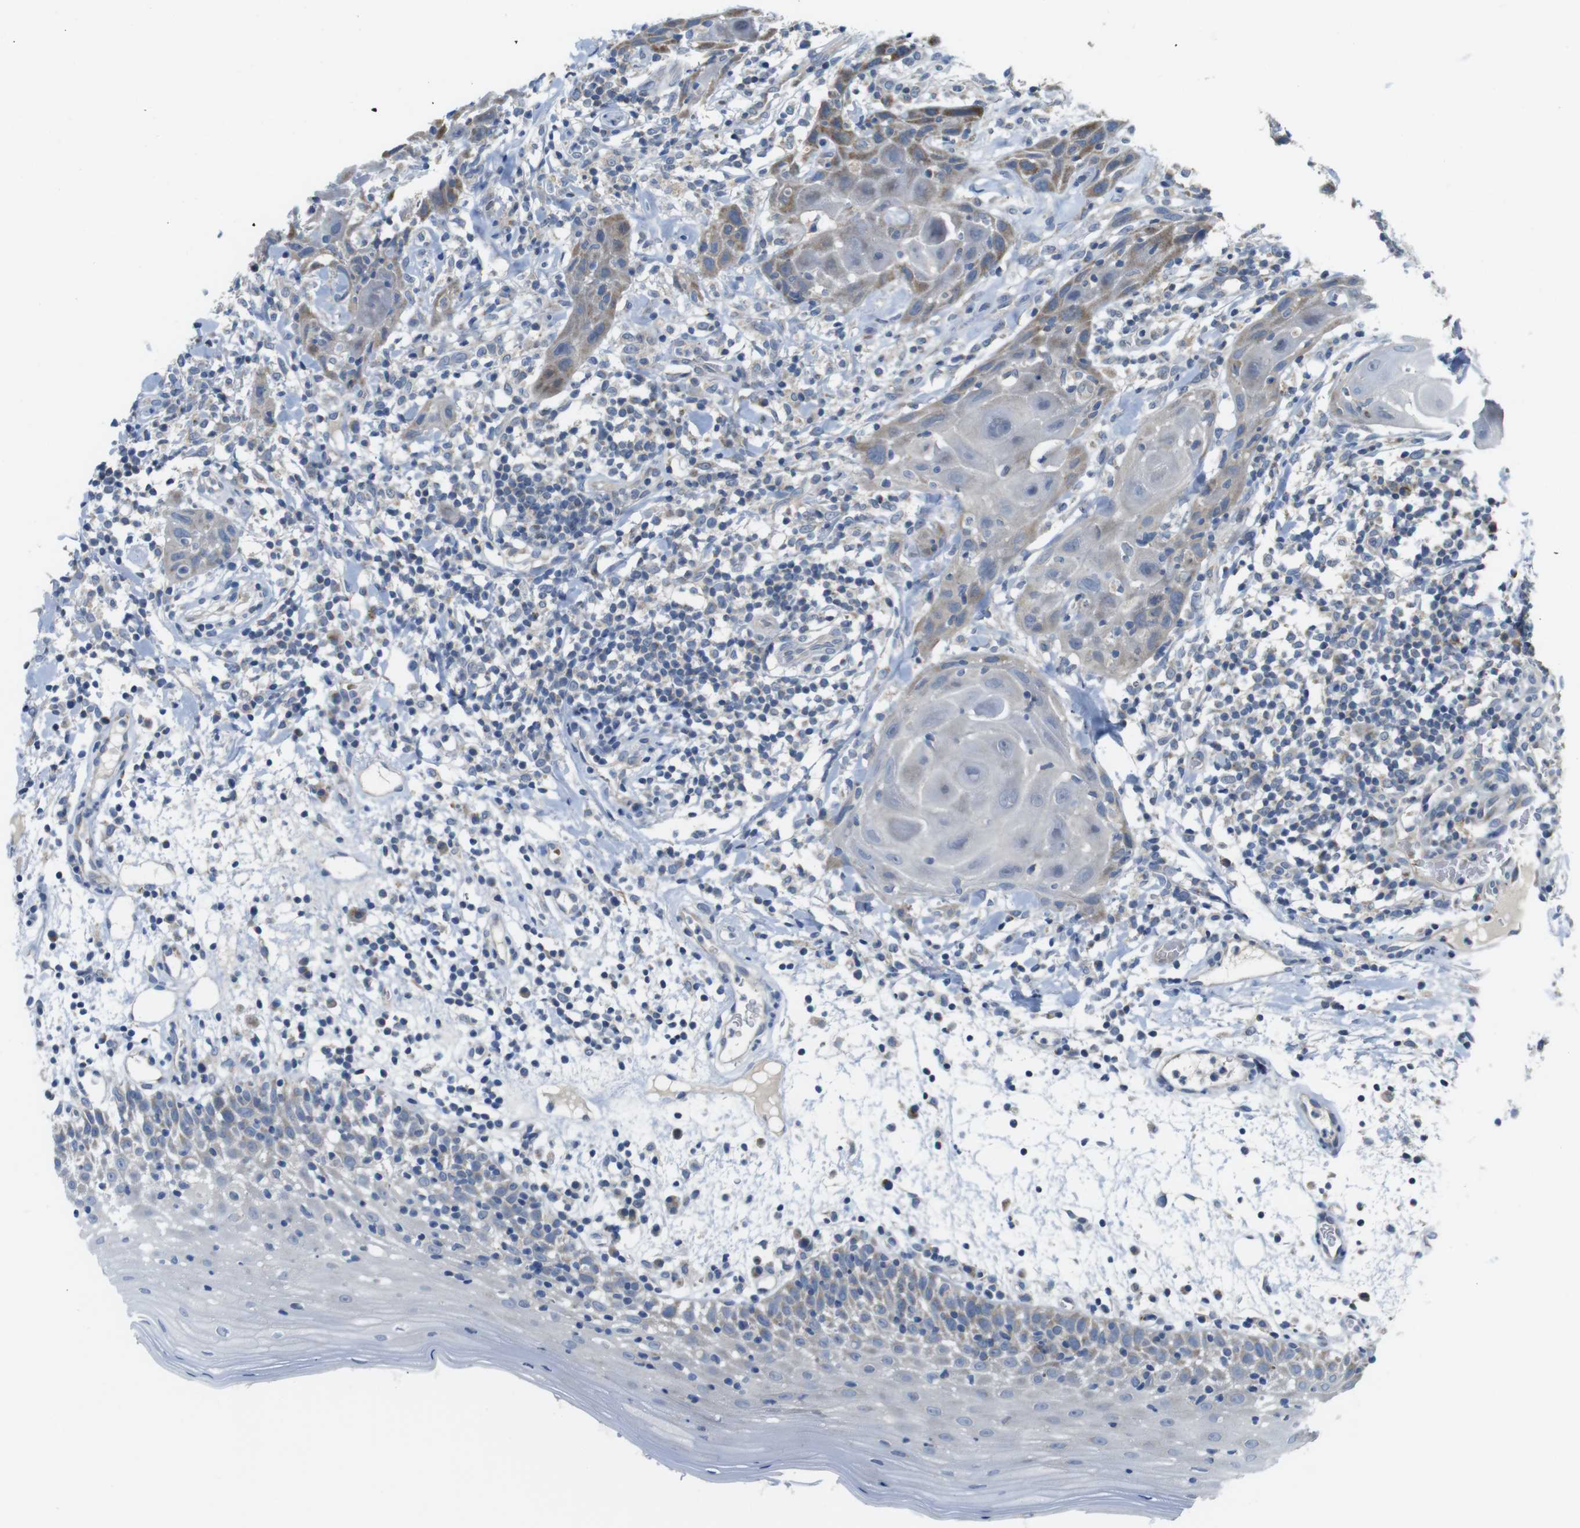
{"staining": {"intensity": "negative", "quantity": "none", "location": "none"}, "tissue": "oral mucosa", "cell_type": "Squamous epithelial cells", "image_type": "normal", "snomed": [{"axis": "morphology", "description": "Normal tissue, NOS"}, {"axis": "morphology", "description": "Squamous cell carcinoma, NOS"}, {"axis": "topography", "description": "Skeletal muscle"}, {"axis": "topography", "description": "Oral tissue"}], "caption": "Immunohistochemistry (IHC) histopathology image of benign oral mucosa stained for a protein (brown), which exhibits no staining in squamous epithelial cells. (DAB IHC visualized using brightfield microscopy, high magnification).", "gene": "MARCHF1", "patient": {"sex": "male", "age": 71}}